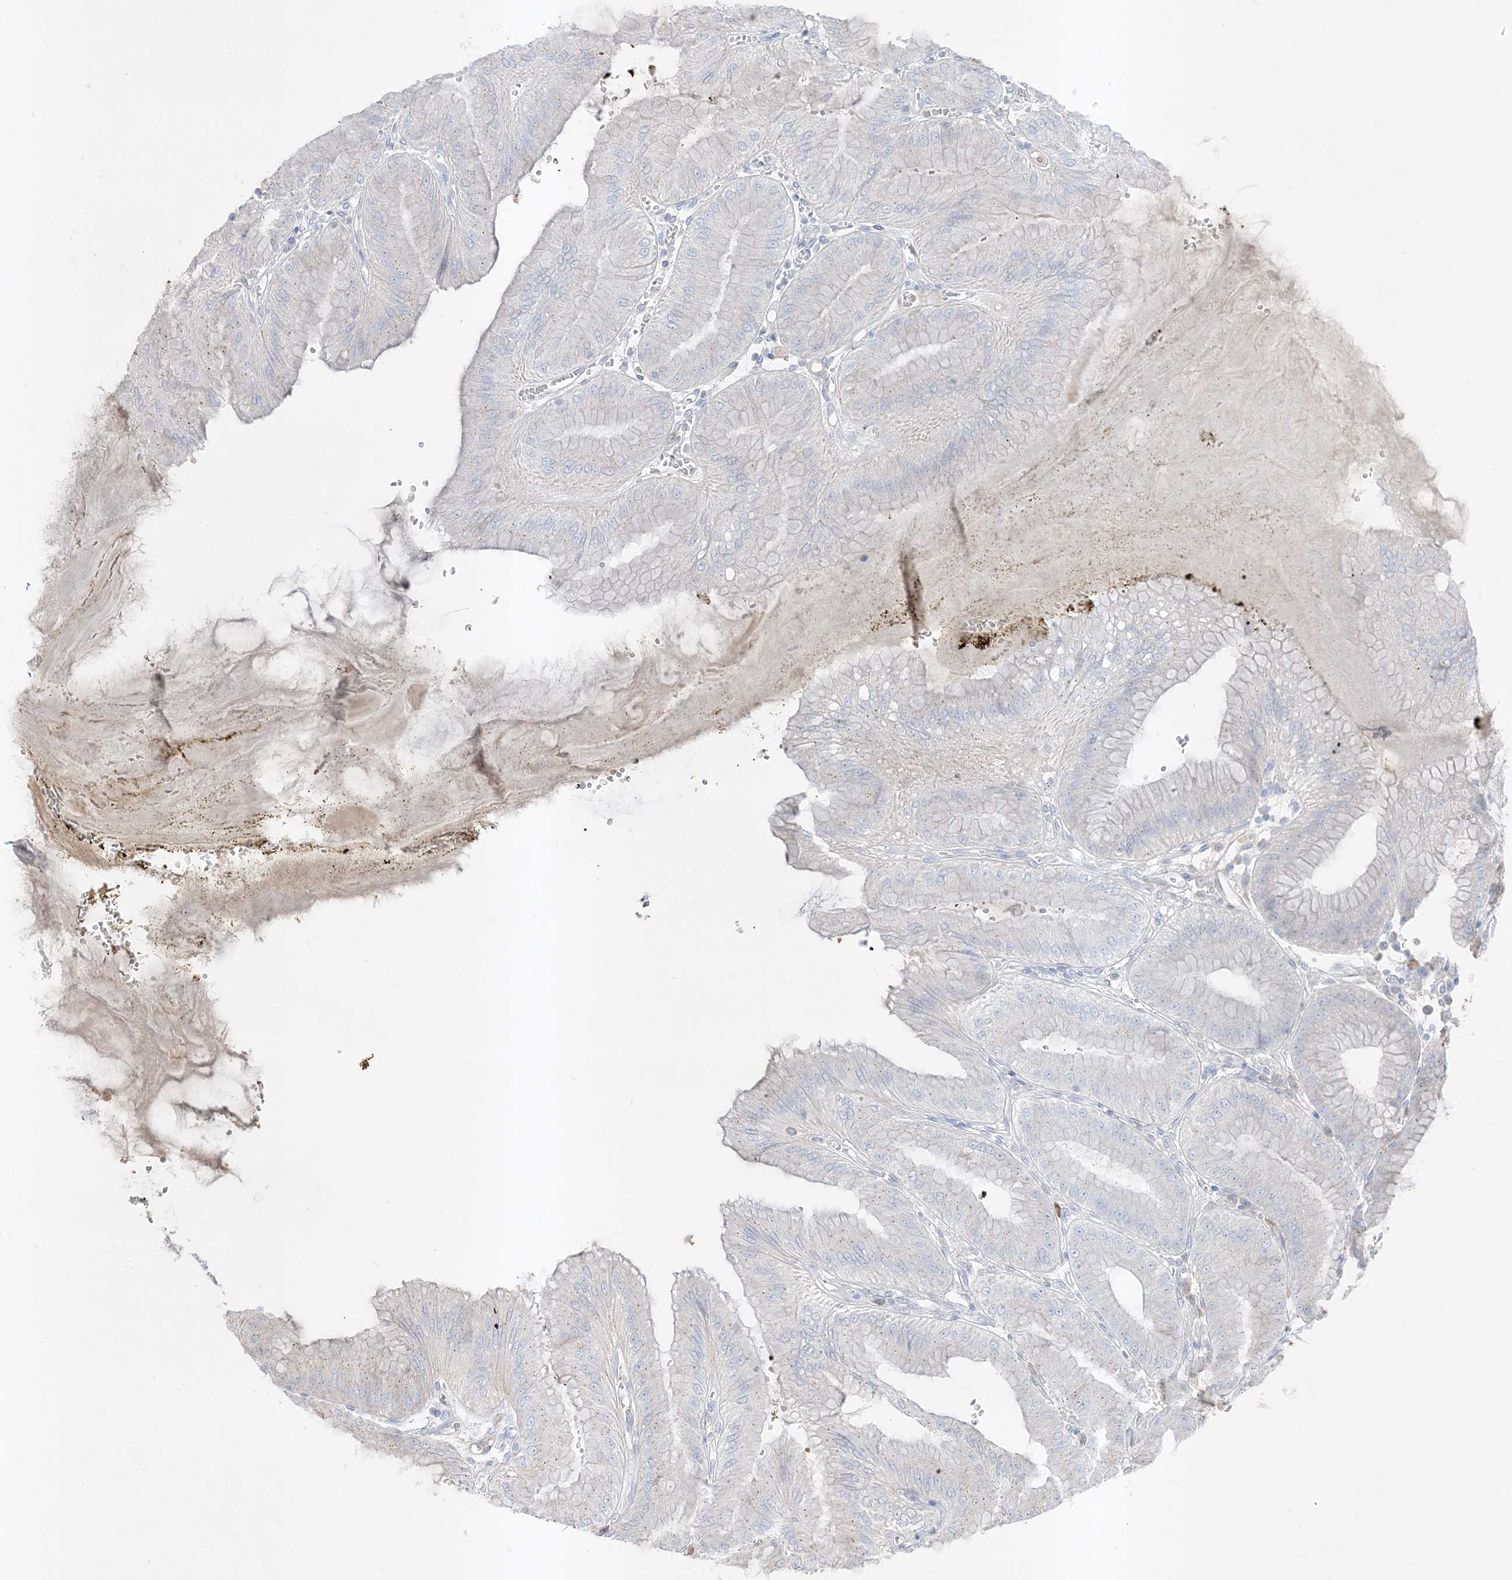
{"staining": {"intensity": "weak", "quantity": "25%-75%", "location": "cytoplasmic/membranous"}, "tissue": "stomach", "cell_type": "Glandular cells", "image_type": "normal", "snomed": [{"axis": "morphology", "description": "Normal tissue, NOS"}, {"axis": "topography", "description": "Stomach, lower"}], "caption": "Protein staining by immunohistochemistry (IHC) demonstrates weak cytoplasmic/membranous staining in approximately 25%-75% of glandular cells in unremarkable stomach.", "gene": "FNDC1", "patient": {"sex": "male", "age": 71}}